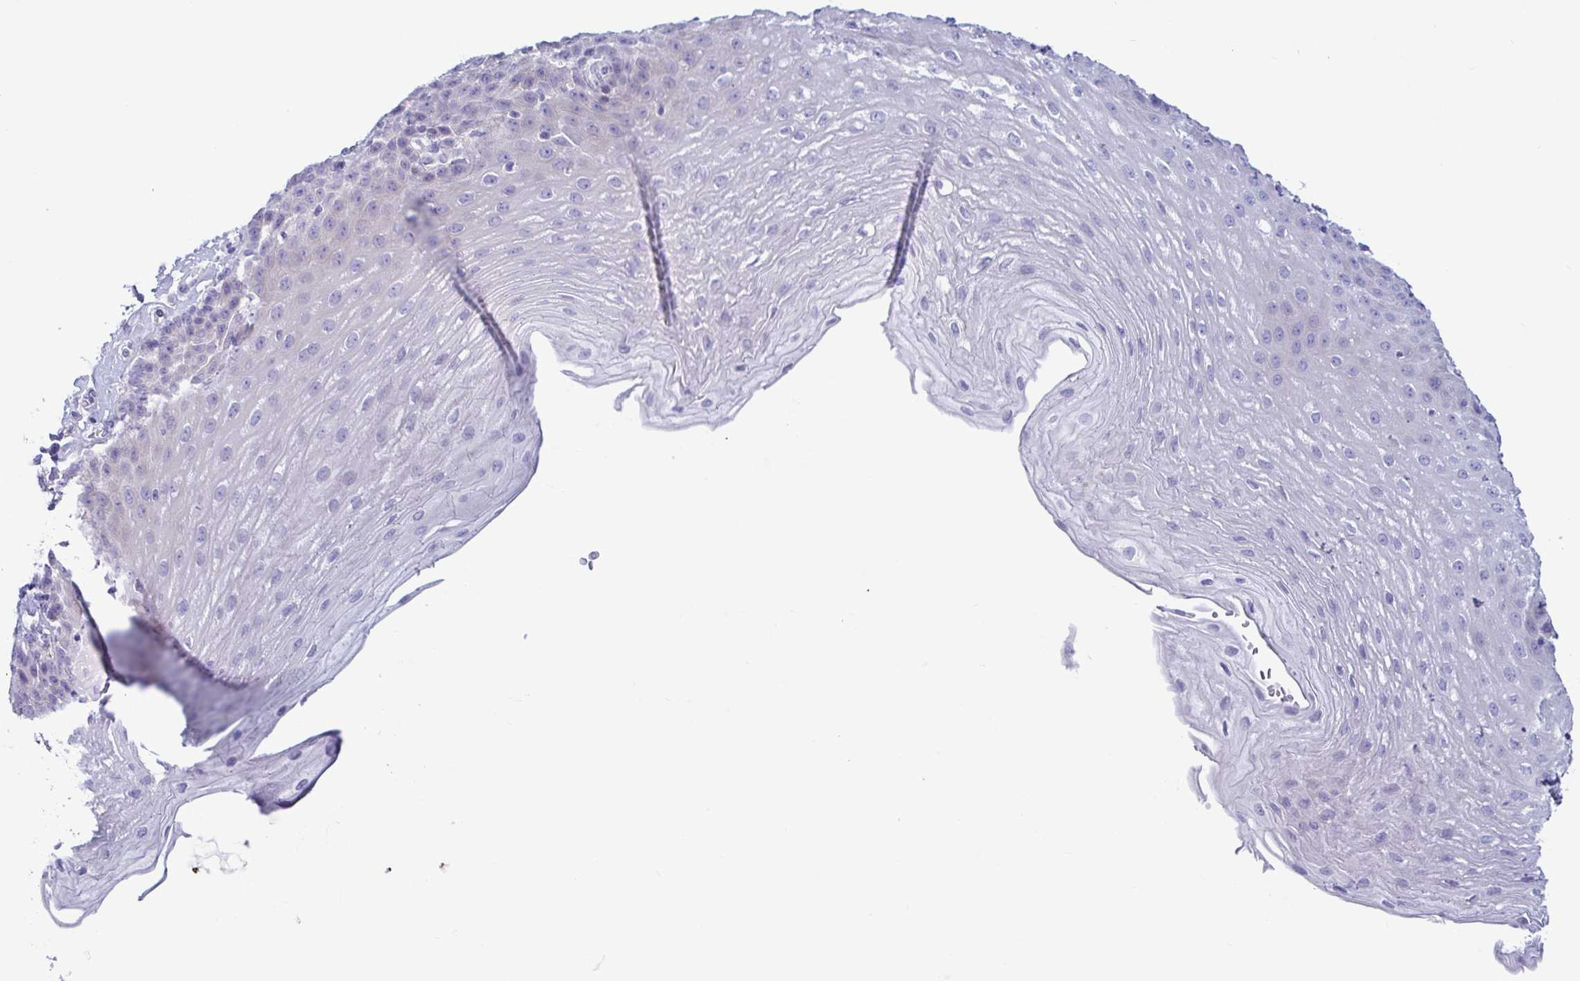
{"staining": {"intensity": "negative", "quantity": "none", "location": "none"}, "tissue": "esophagus", "cell_type": "Squamous epithelial cells", "image_type": "normal", "snomed": [{"axis": "morphology", "description": "Normal tissue, NOS"}, {"axis": "topography", "description": "Esophagus"}], "caption": "Esophagus stained for a protein using immunohistochemistry (IHC) exhibits no positivity squamous epithelial cells.", "gene": "TNNI2", "patient": {"sex": "female", "age": 81}}